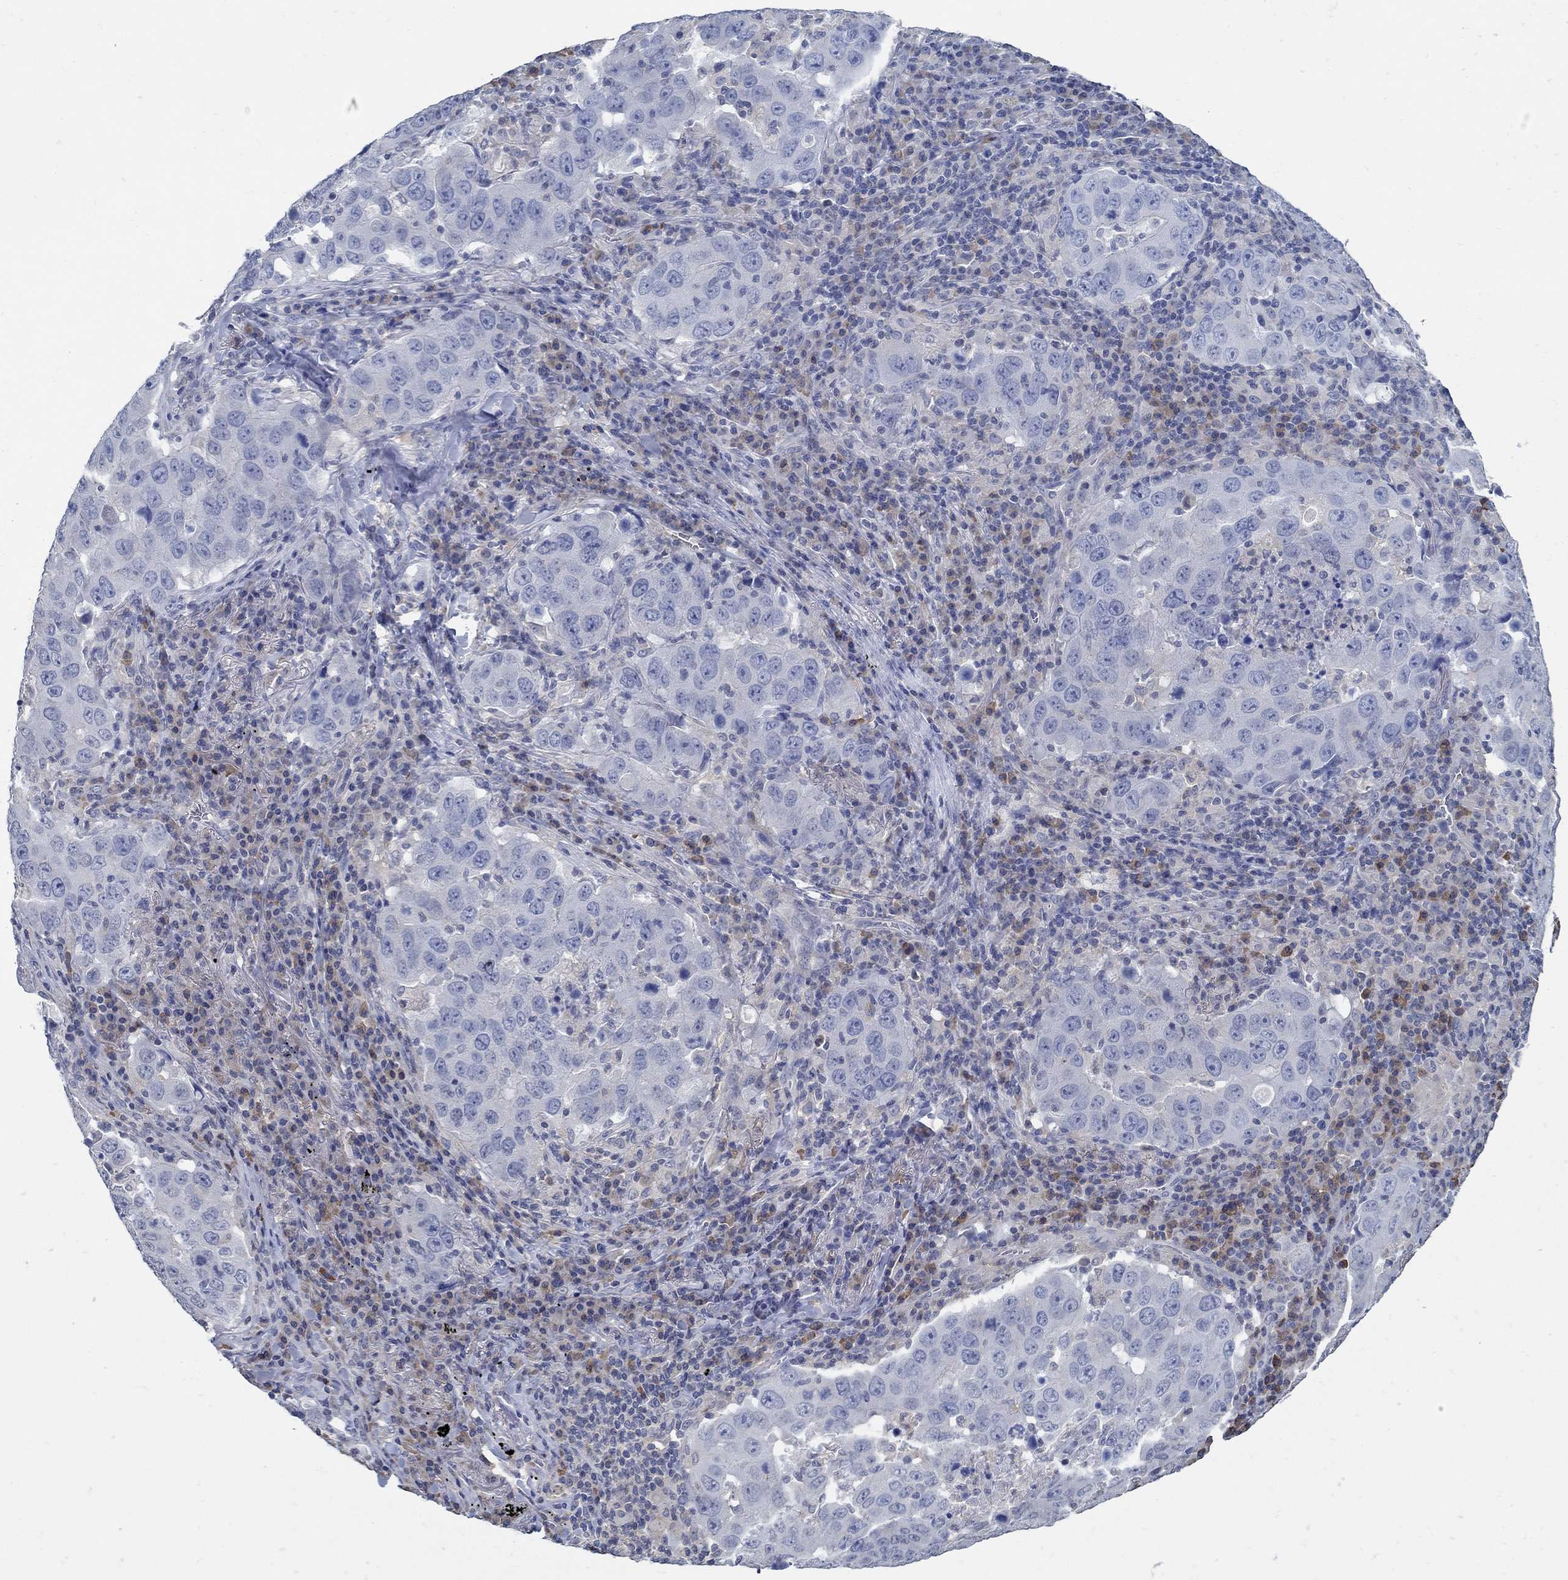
{"staining": {"intensity": "negative", "quantity": "none", "location": "none"}, "tissue": "lung cancer", "cell_type": "Tumor cells", "image_type": "cancer", "snomed": [{"axis": "morphology", "description": "Adenocarcinoma, NOS"}, {"axis": "topography", "description": "Lung"}], "caption": "Immunohistochemistry (IHC) photomicrograph of lung cancer (adenocarcinoma) stained for a protein (brown), which displays no expression in tumor cells. (DAB (3,3'-diaminobenzidine) immunohistochemistry visualized using brightfield microscopy, high magnification).", "gene": "PCDH11X", "patient": {"sex": "male", "age": 73}}